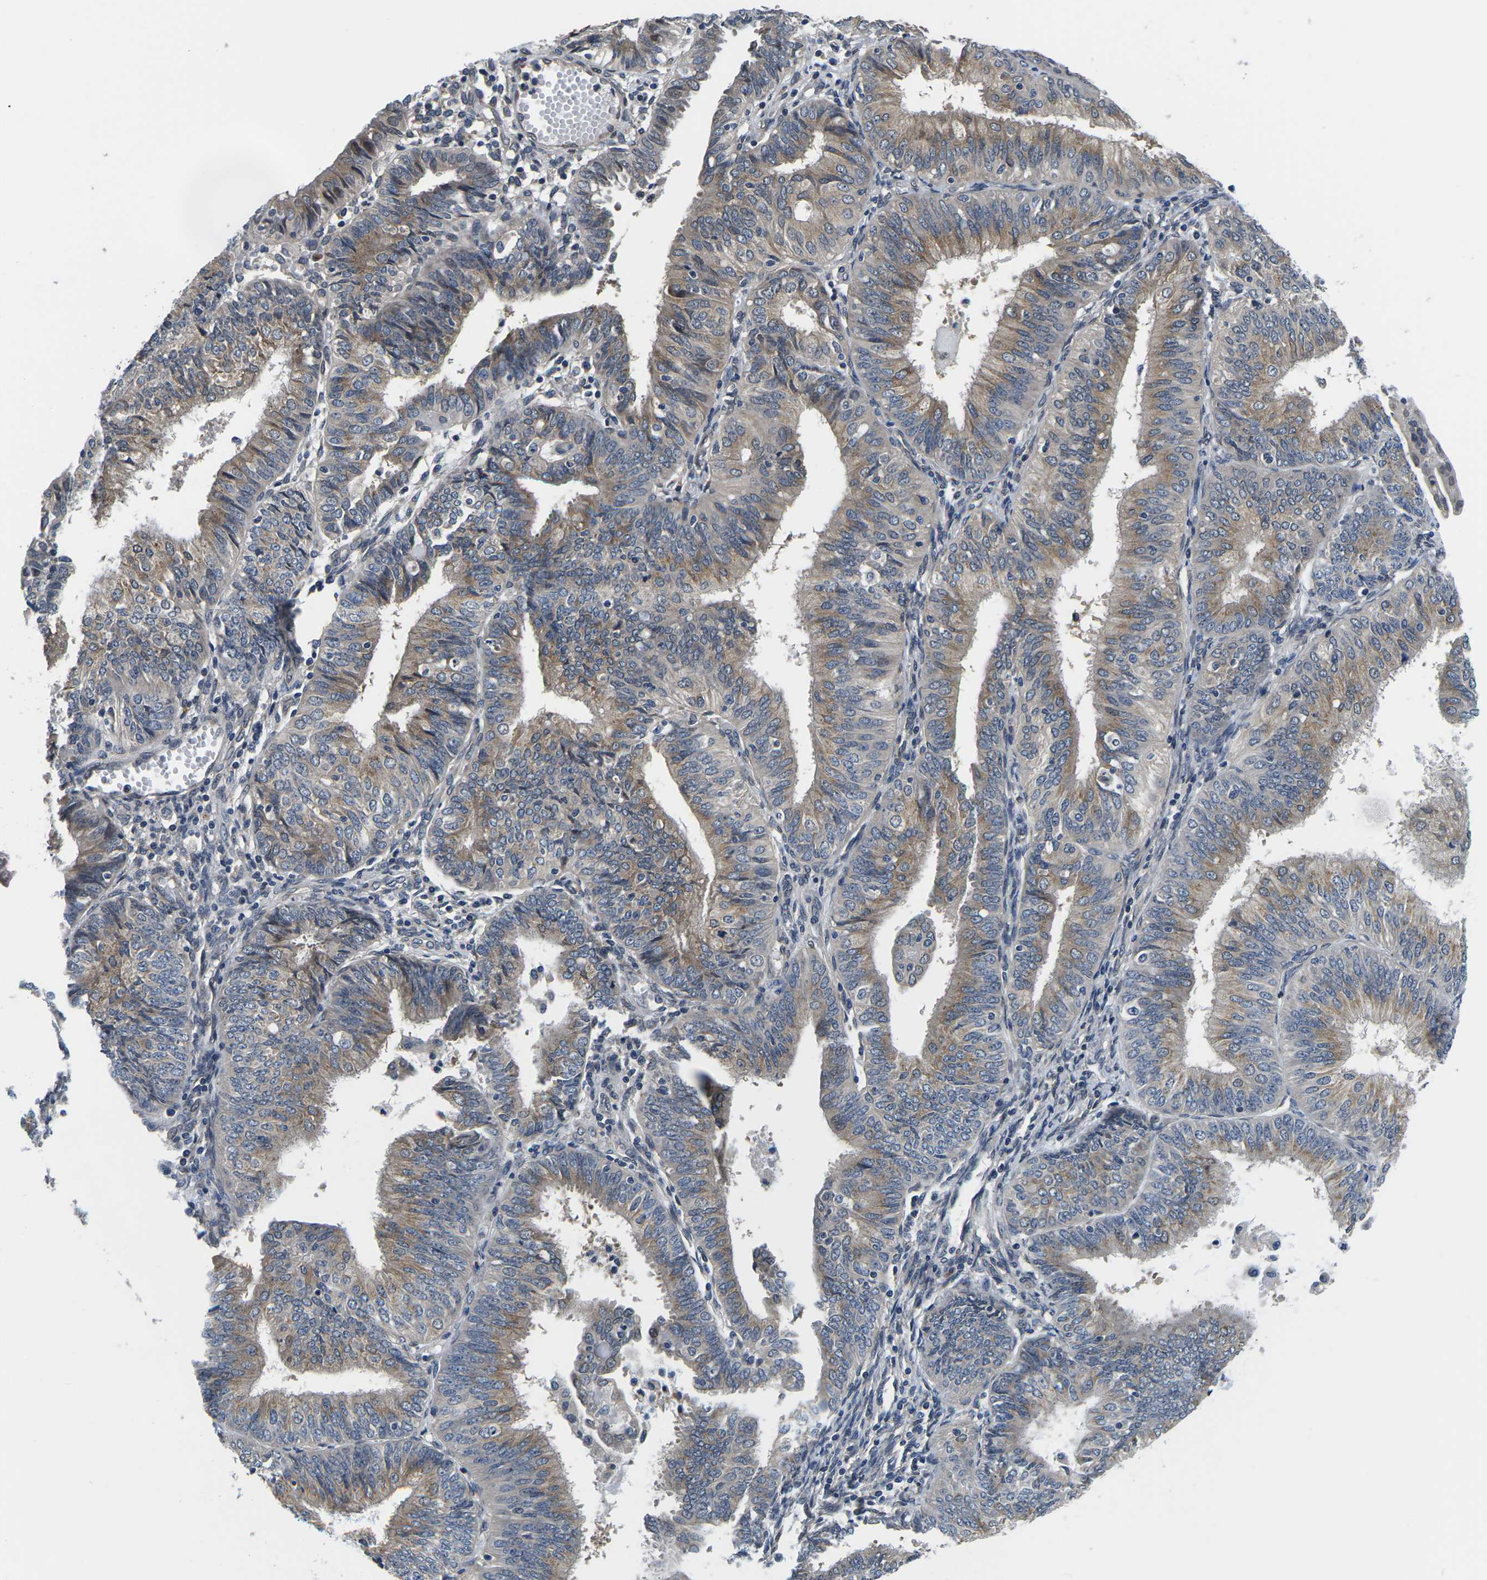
{"staining": {"intensity": "weak", "quantity": ">75%", "location": "cytoplasmic/membranous"}, "tissue": "endometrial cancer", "cell_type": "Tumor cells", "image_type": "cancer", "snomed": [{"axis": "morphology", "description": "Adenocarcinoma, NOS"}, {"axis": "topography", "description": "Endometrium"}], "caption": "A photomicrograph of human endometrial cancer (adenocarcinoma) stained for a protein displays weak cytoplasmic/membranous brown staining in tumor cells.", "gene": "SNX10", "patient": {"sex": "female", "age": 58}}